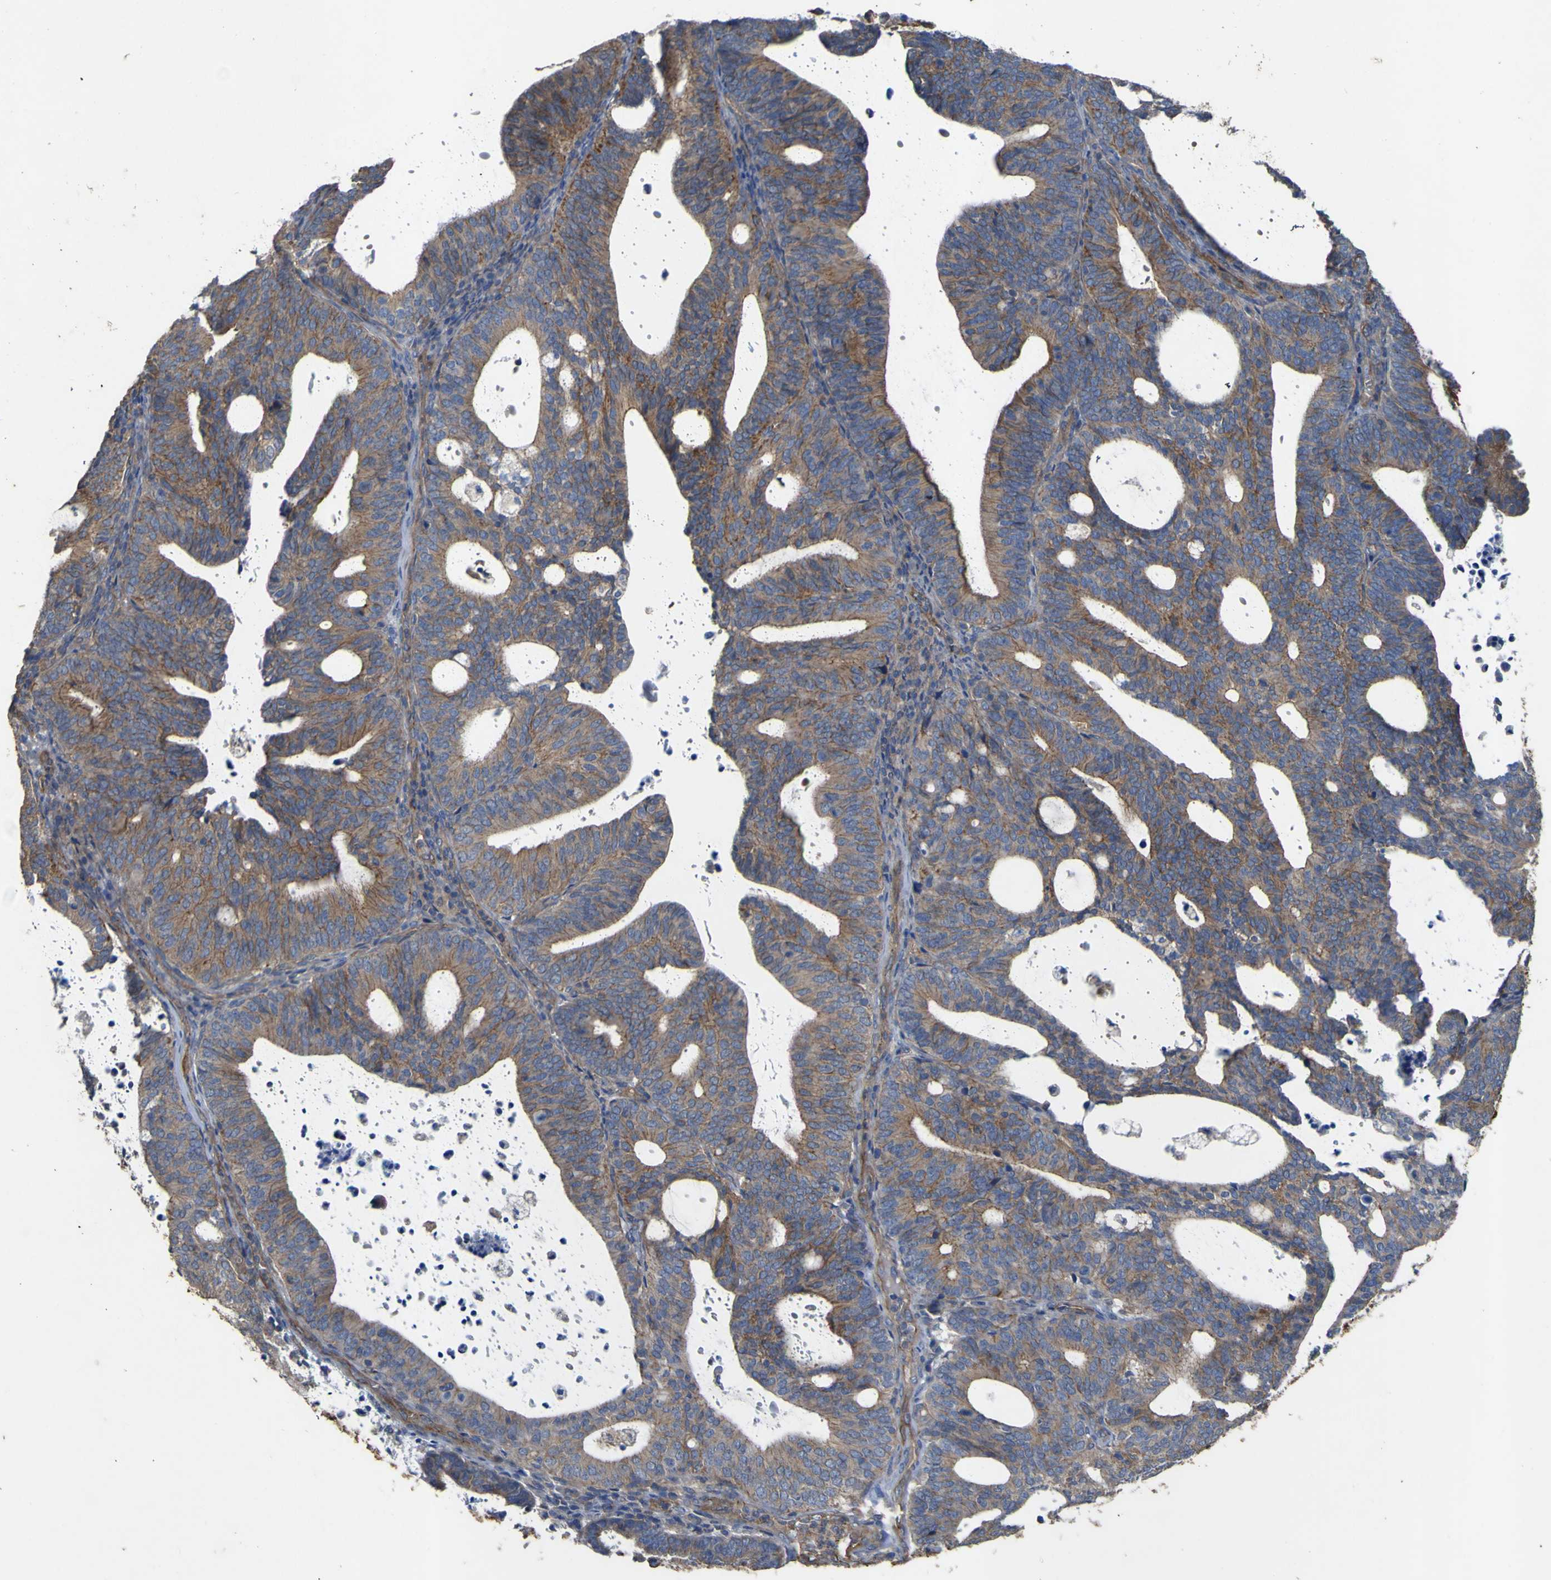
{"staining": {"intensity": "moderate", "quantity": ">75%", "location": "cytoplasmic/membranous"}, "tissue": "endometrial cancer", "cell_type": "Tumor cells", "image_type": "cancer", "snomed": [{"axis": "morphology", "description": "Adenocarcinoma, NOS"}, {"axis": "topography", "description": "Uterus"}], "caption": "Approximately >75% of tumor cells in human endometrial cancer (adenocarcinoma) show moderate cytoplasmic/membranous protein positivity as visualized by brown immunohistochemical staining.", "gene": "TNFSF15", "patient": {"sex": "female", "age": 83}}